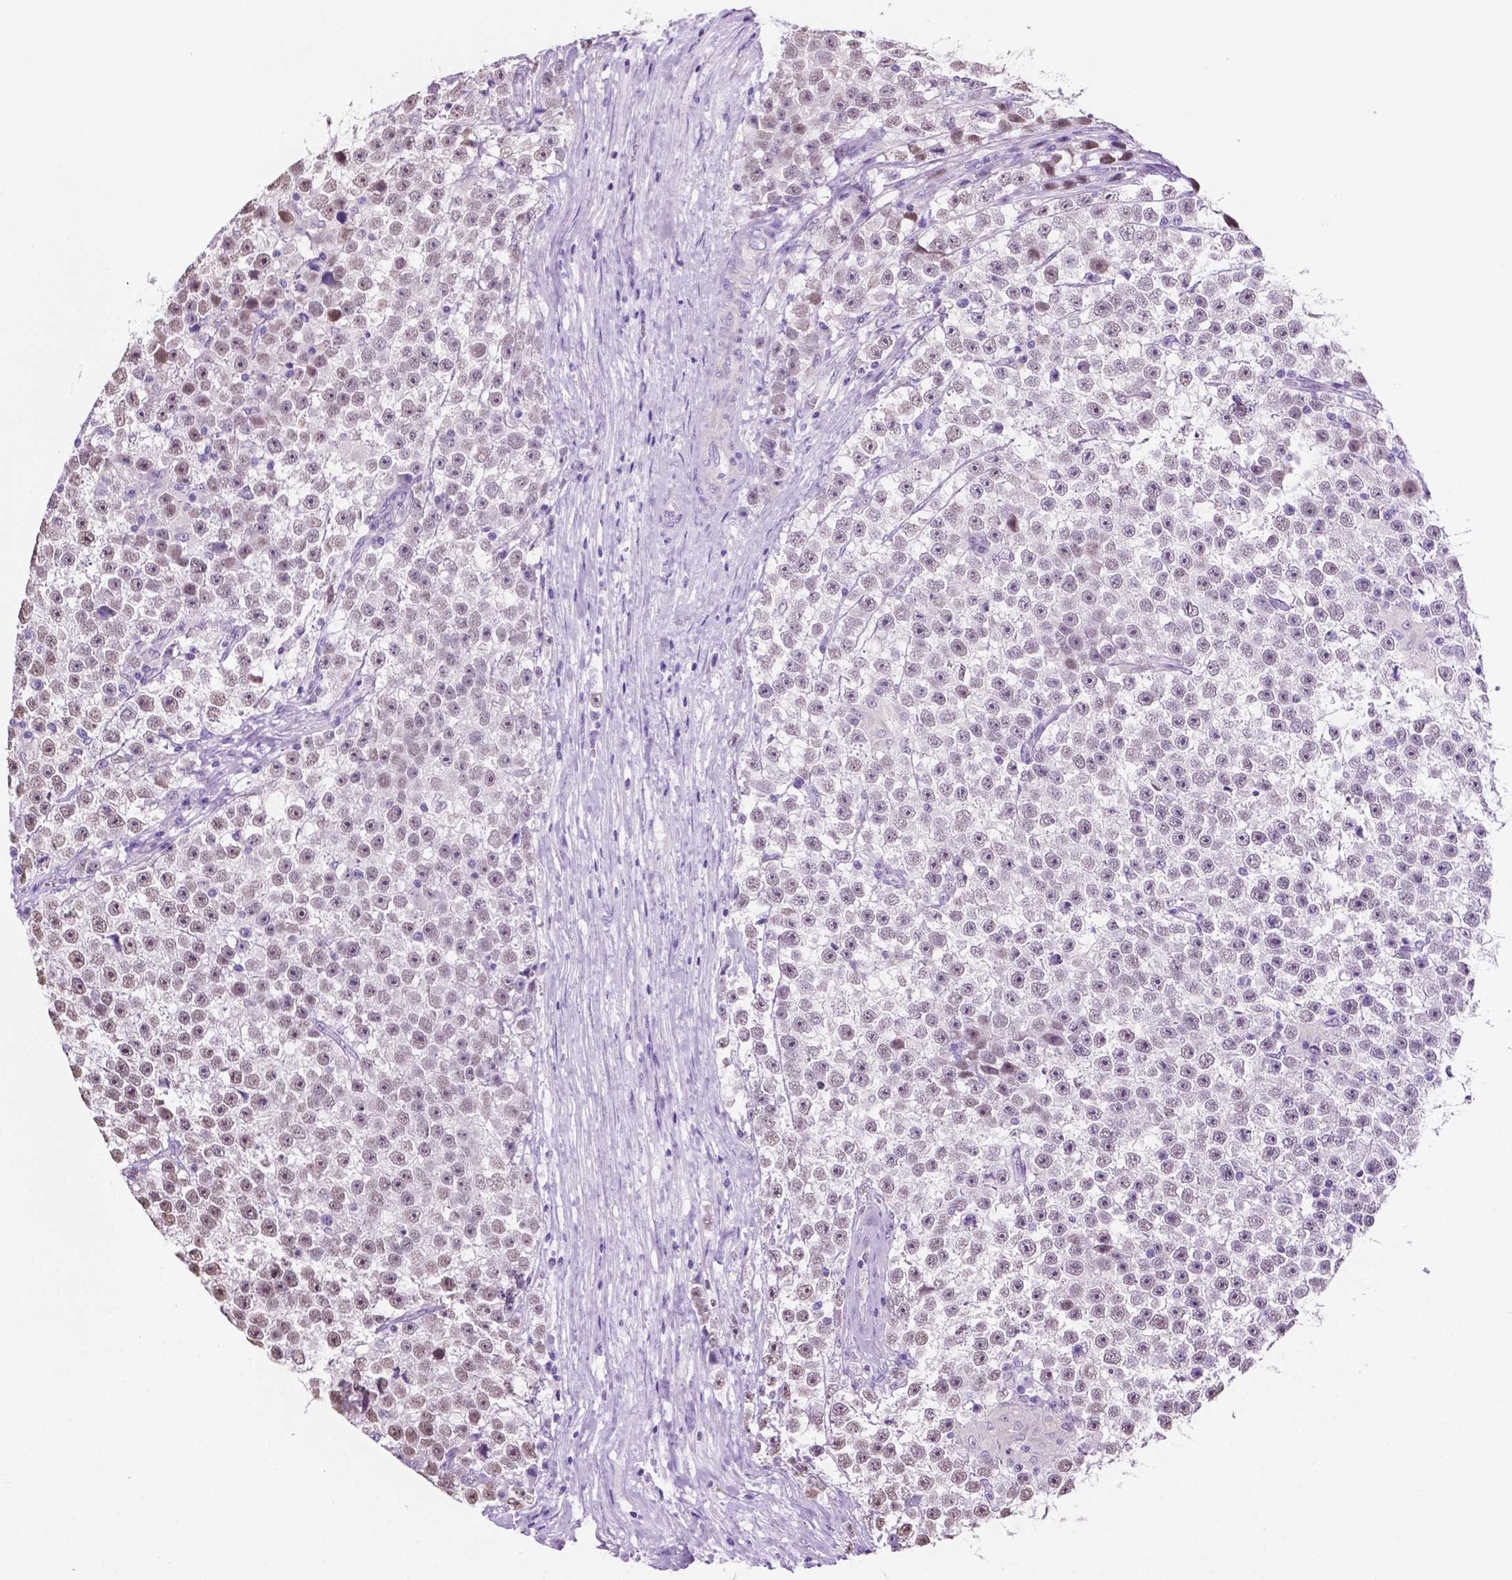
{"staining": {"intensity": "negative", "quantity": "none", "location": "none"}, "tissue": "testis cancer", "cell_type": "Tumor cells", "image_type": "cancer", "snomed": [{"axis": "morphology", "description": "Seminoma, NOS"}, {"axis": "topography", "description": "Testis"}], "caption": "Testis seminoma was stained to show a protein in brown. There is no significant staining in tumor cells.", "gene": "ACY3", "patient": {"sex": "male", "age": 31}}